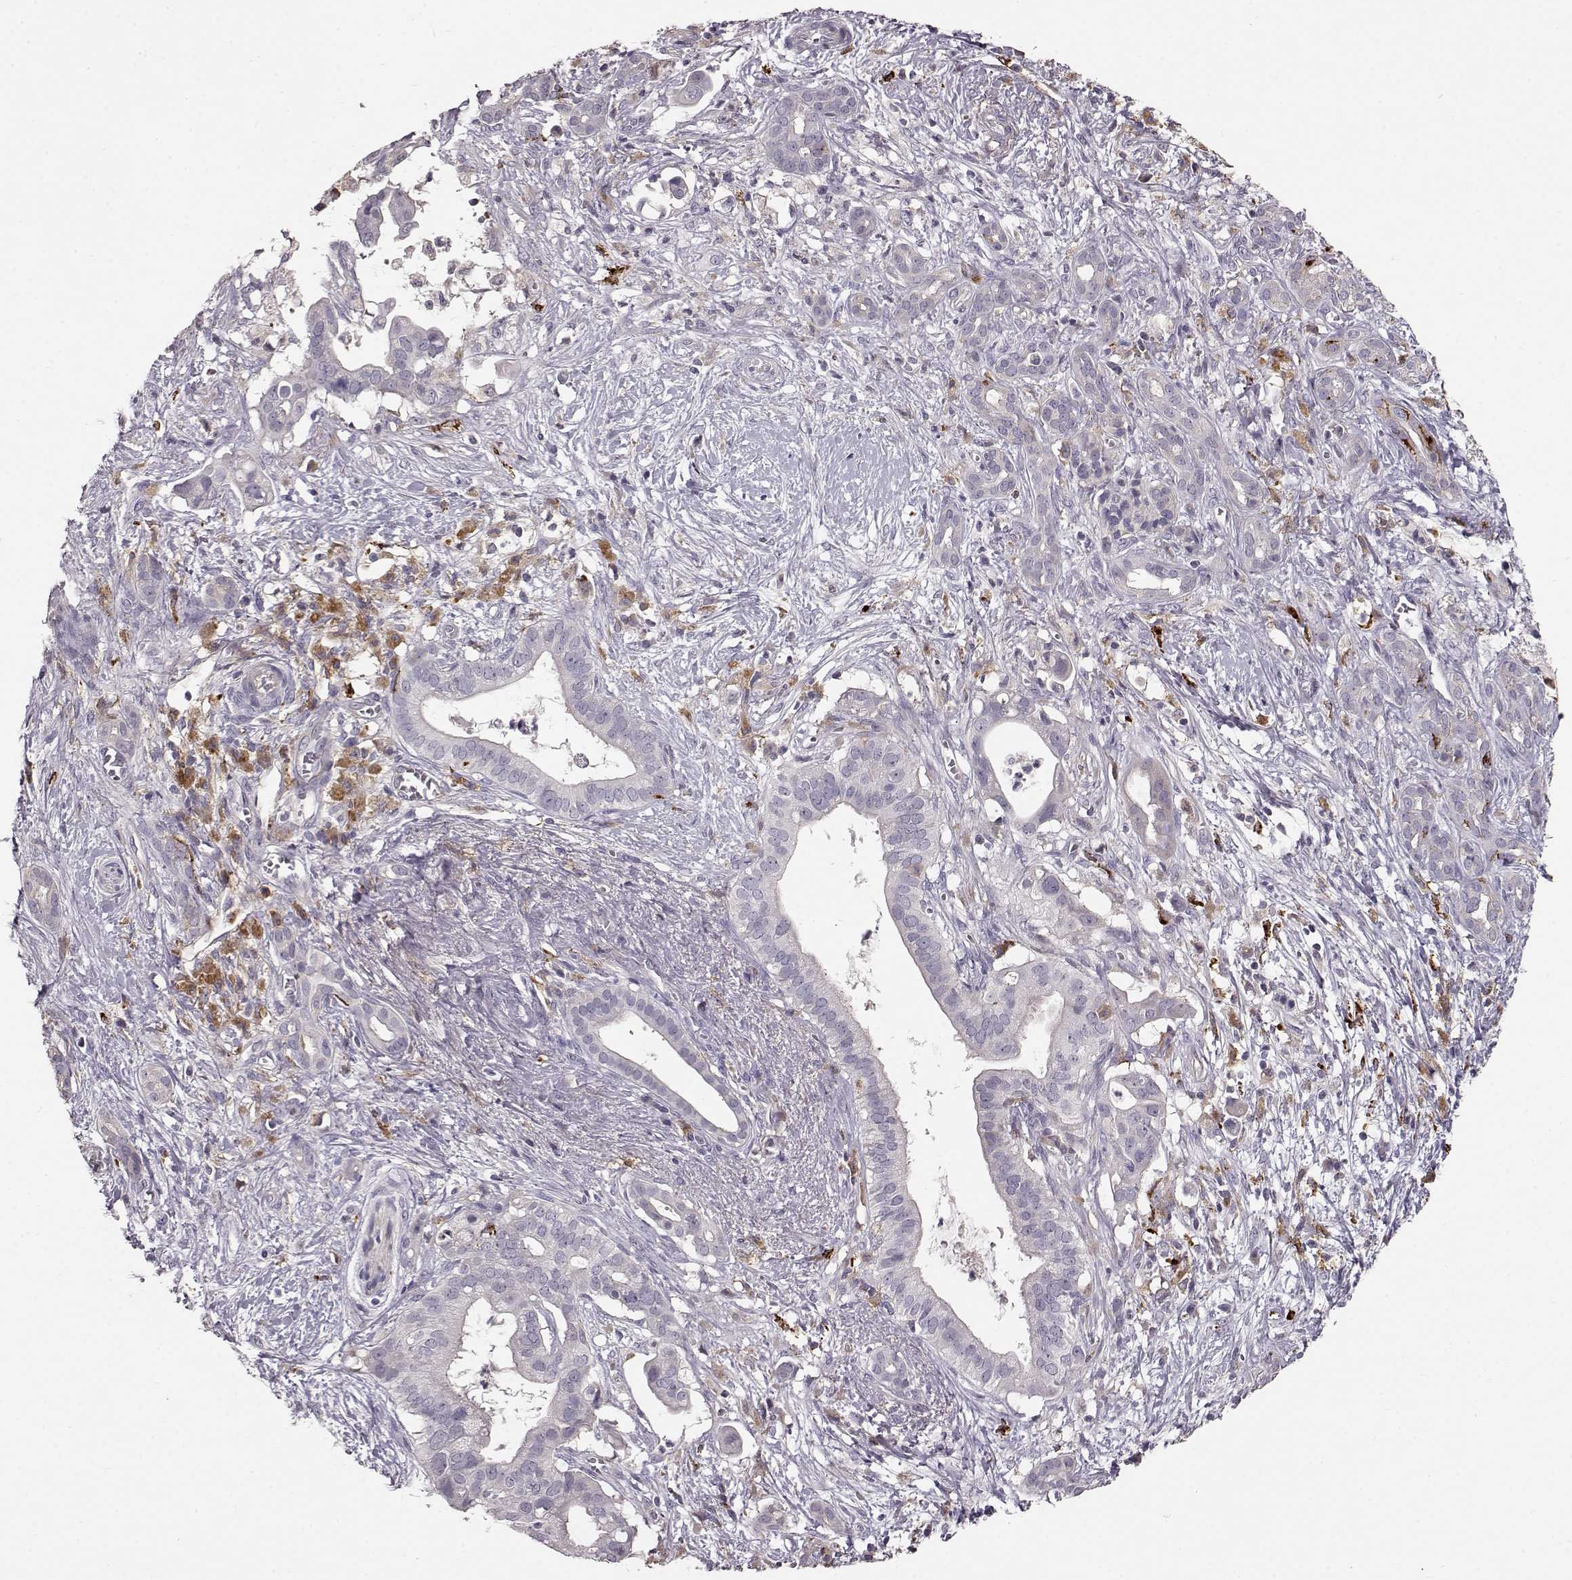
{"staining": {"intensity": "negative", "quantity": "none", "location": "none"}, "tissue": "pancreatic cancer", "cell_type": "Tumor cells", "image_type": "cancer", "snomed": [{"axis": "morphology", "description": "Adenocarcinoma, NOS"}, {"axis": "topography", "description": "Pancreas"}], "caption": "DAB immunohistochemical staining of pancreatic adenocarcinoma reveals no significant positivity in tumor cells.", "gene": "CCNF", "patient": {"sex": "male", "age": 61}}